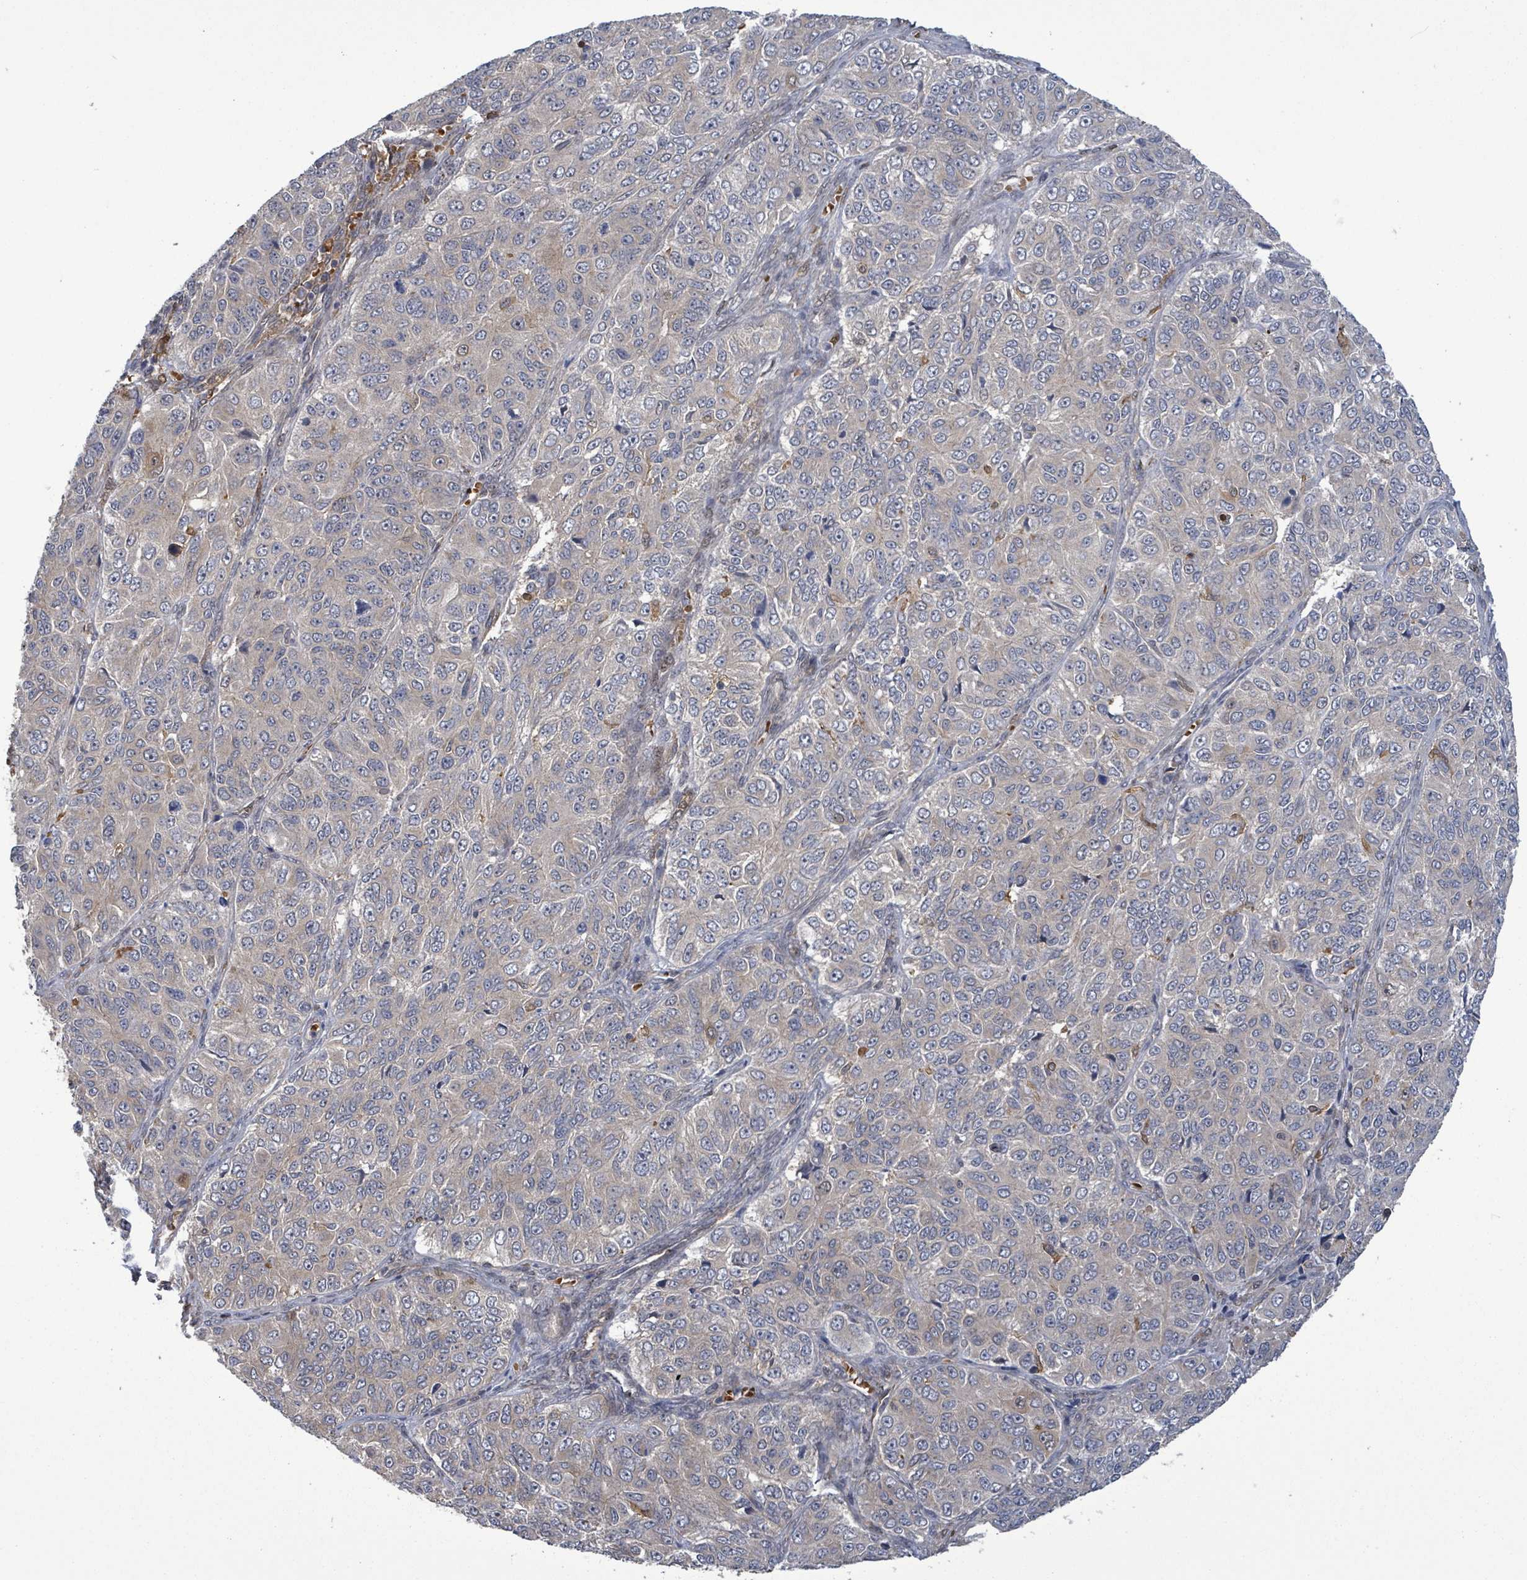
{"staining": {"intensity": "negative", "quantity": "none", "location": "none"}, "tissue": "ovarian cancer", "cell_type": "Tumor cells", "image_type": "cancer", "snomed": [{"axis": "morphology", "description": "Carcinoma, endometroid"}, {"axis": "topography", "description": "Ovary"}], "caption": "This histopathology image is of ovarian cancer stained with immunohistochemistry (IHC) to label a protein in brown with the nuclei are counter-stained blue. There is no positivity in tumor cells.", "gene": "MAP3K6", "patient": {"sex": "female", "age": 51}}